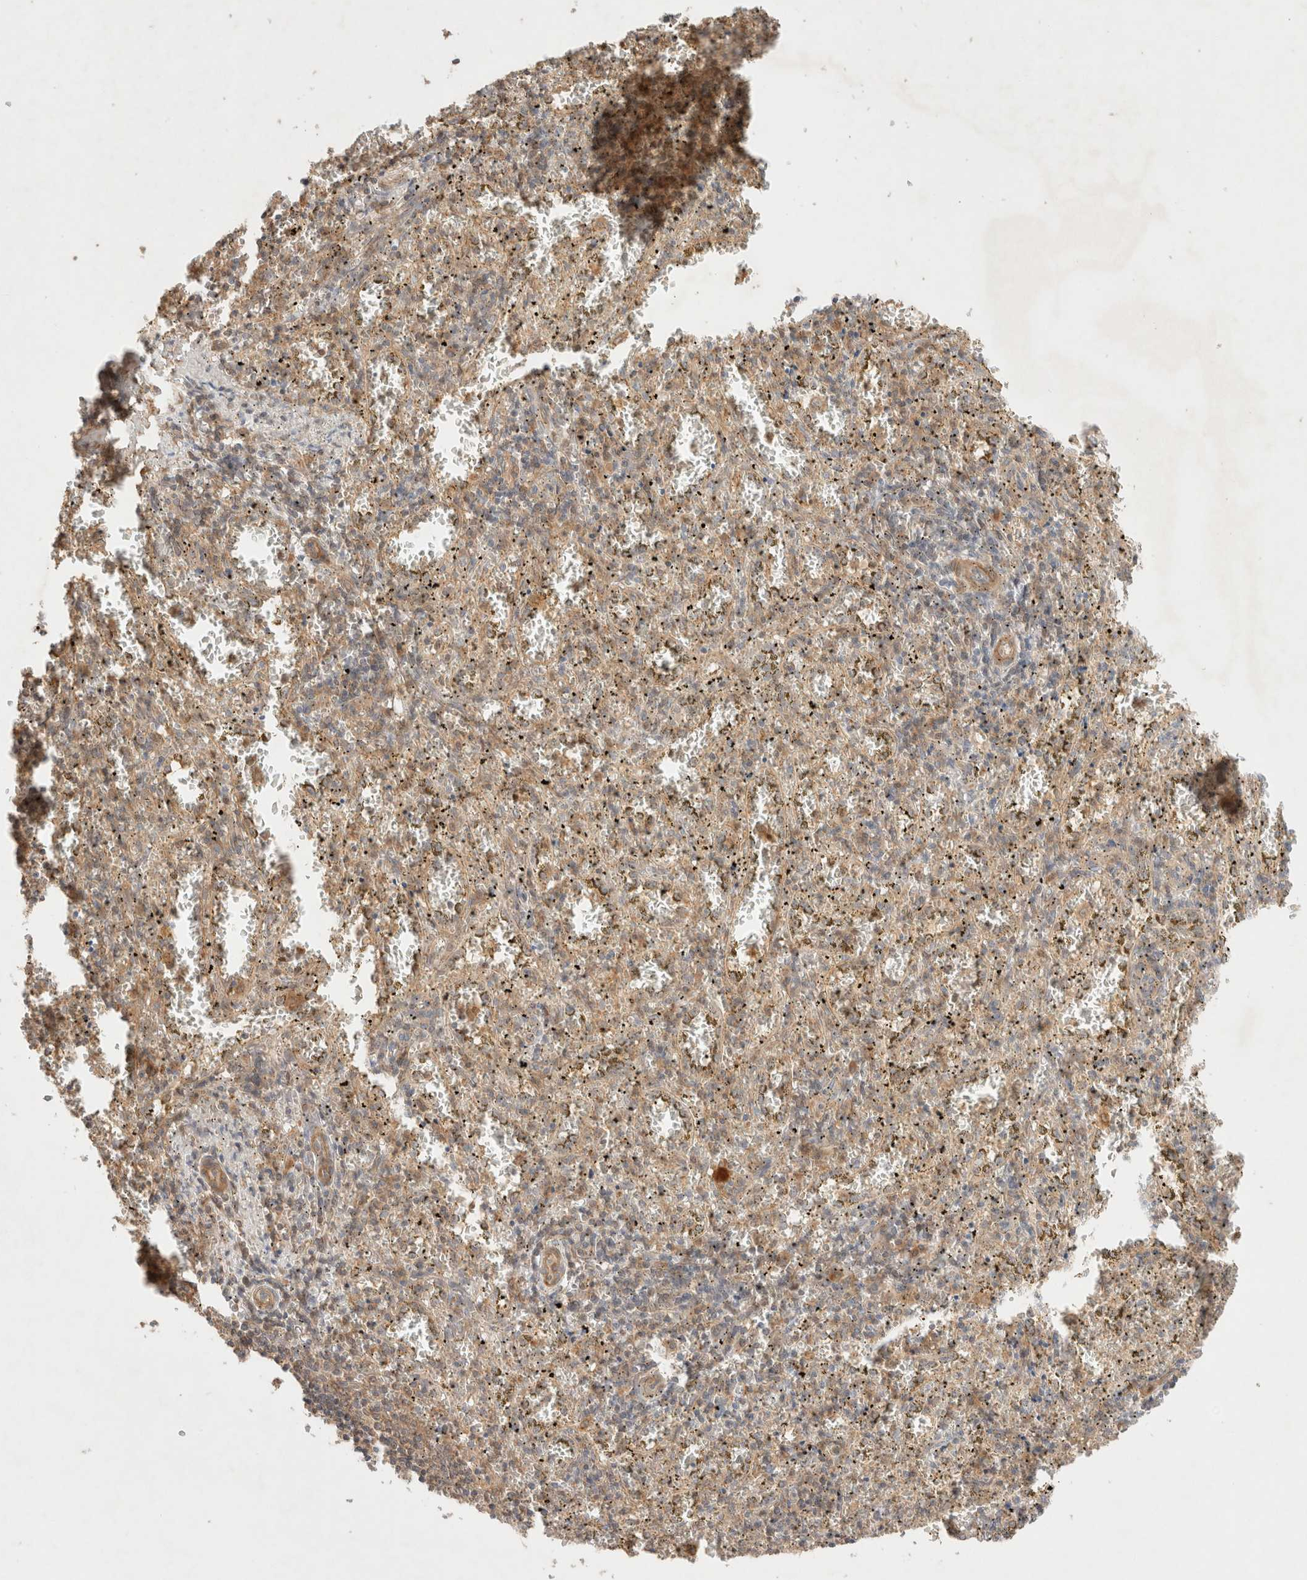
{"staining": {"intensity": "moderate", "quantity": "25%-75%", "location": "cytoplasmic/membranous"}, "tissue": "spleen", "cell_type": "Cells in red pulp", "image_type": "normal", "snomed": [{"axis": "morphology", "description": "Normal tissue, NOS"}, {"axis": "topography", "description": "Spleen"}], "caption": "An immunohistochemistry (IHC) photomicrograph of unremarkable tissue is shown. Protein staining in brown shows moderate cytoplasmic/membranous positivity in spleen within cells in red pulp. (Brightfield microscopy of DAB IHC at high magnification).", "gene": "CARNMT1", "patient": {"sex": "male", "age": 11}}